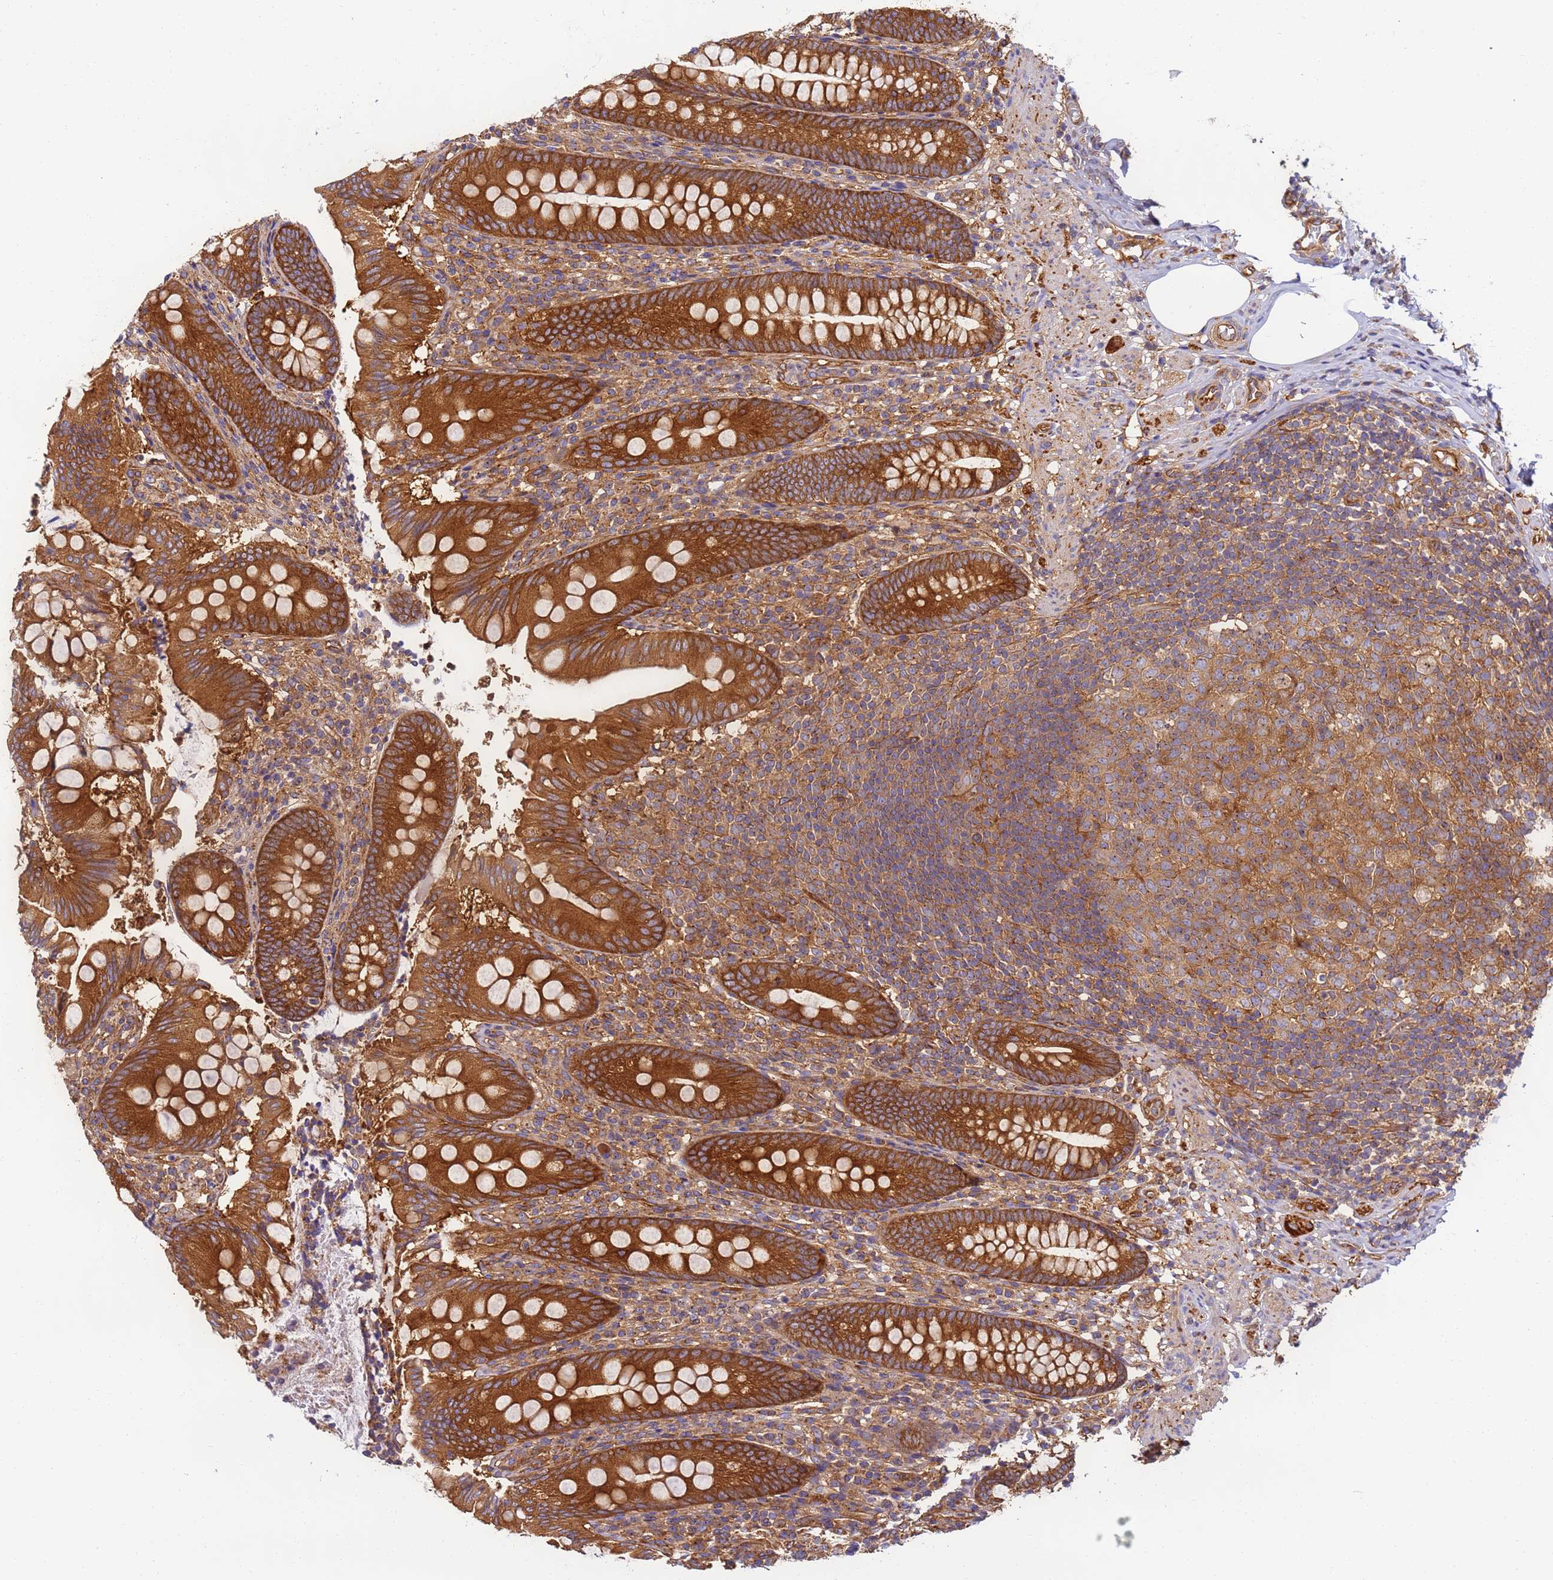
{"staining": {"intensity": "strong", "quantity": ">75%", "location": "cytoplasmic/membranous"}, "tissue": "appendix", "cell_type": "Glandular cells", "image_type": "normal", "snomed": [{"axis": "morphology", "description": "Normal tissue, NOS"}, {"axis": "topography", "description": "Appendix"}], "caption": "Immunohistochemical staining of normal human appendix displays high levels of strong cytoplasmic/membranous positivity in approximately >75% of glandular cells.", "gene": "DYNC1I2", "patient": {"sex": "male", "age": 55}}